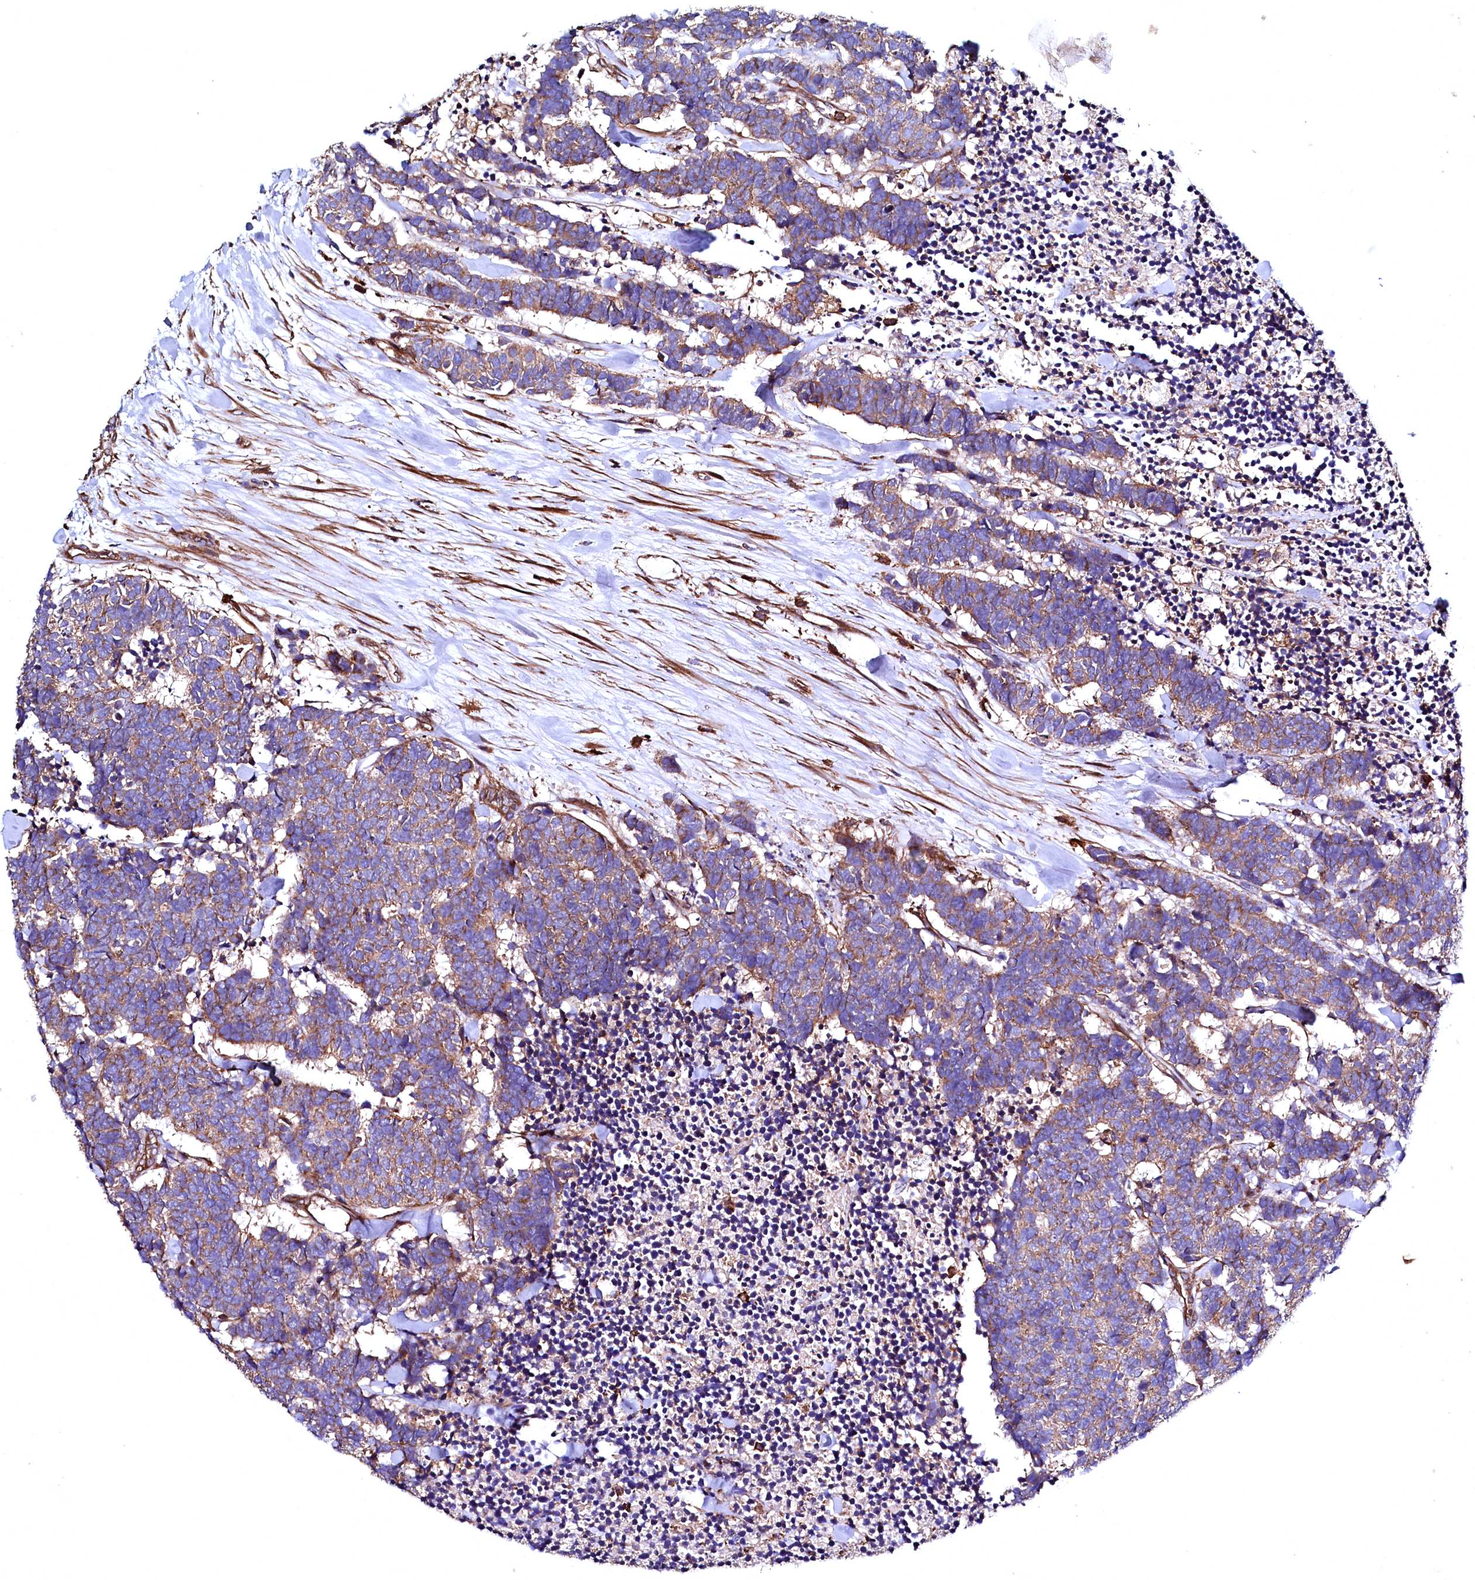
{"staining": {"intensity": "moderate", "quantity": ">75%", "location": "cytoplasmic/membranous"}, "tissue": "carcinoid", "cell_type": "Tumor cells", "image_type": "cancer", "snomed": [{"axis": "morphology", "description": "Carcinoma, NOS"}, {"axis": "morphology", "description": "Carcinoid, malignant, NOS"}, {"axis": "topography", "description": "Urinary bladder"}], "caption": "Moderate cytoplasmic/membranous protein staining is identified in approximately >75% of tumor cells in carcinoma.", "gene": "STAMBPL1", "patient": {"sex": "male", "age": 57}}